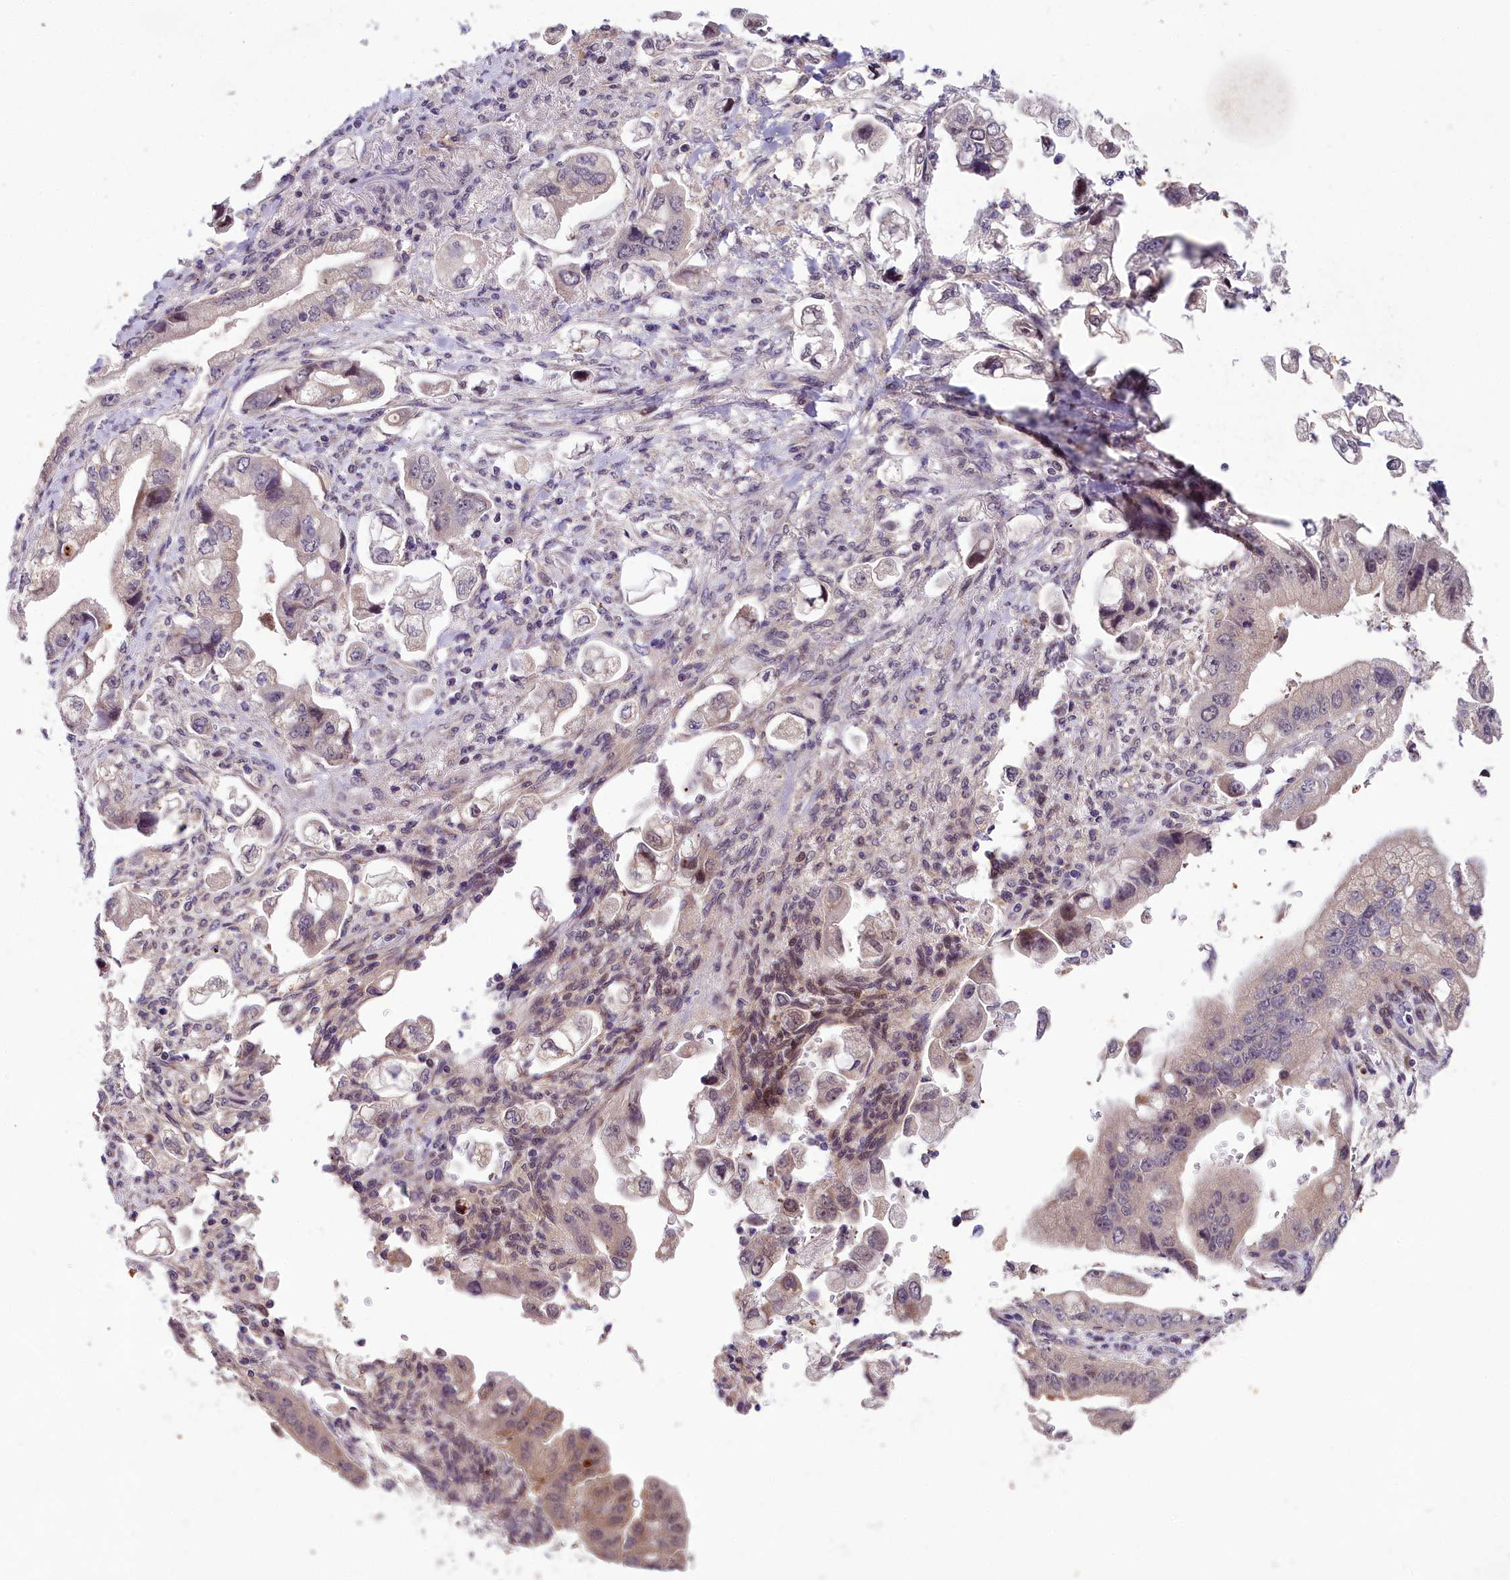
{"staining": {"intensity": "weak", "quantity": "25%-75%", "location": "cytoplasmic/membranous,nuclear"}, "tissue": "stomach cancer", "cell_type": "Tumor cells", "image_type": "cancer", "snomed": [{"axis": "morphology", "description": "Adenocarcinoma, NOS"}, {"axis": "topography", "description": "Stomach"}], "caption": "Stomach adenocarcinoma was stained to show a protein in brown. There is low levels of weak cytoplasmic/membranous and nuclear positivity in about 25%-75% of tumor cells. (DAB IHC with brightfield microscopy, high magnification).", "gene": "ZNF333", "patient": {"sex": "male", "age": 62}}